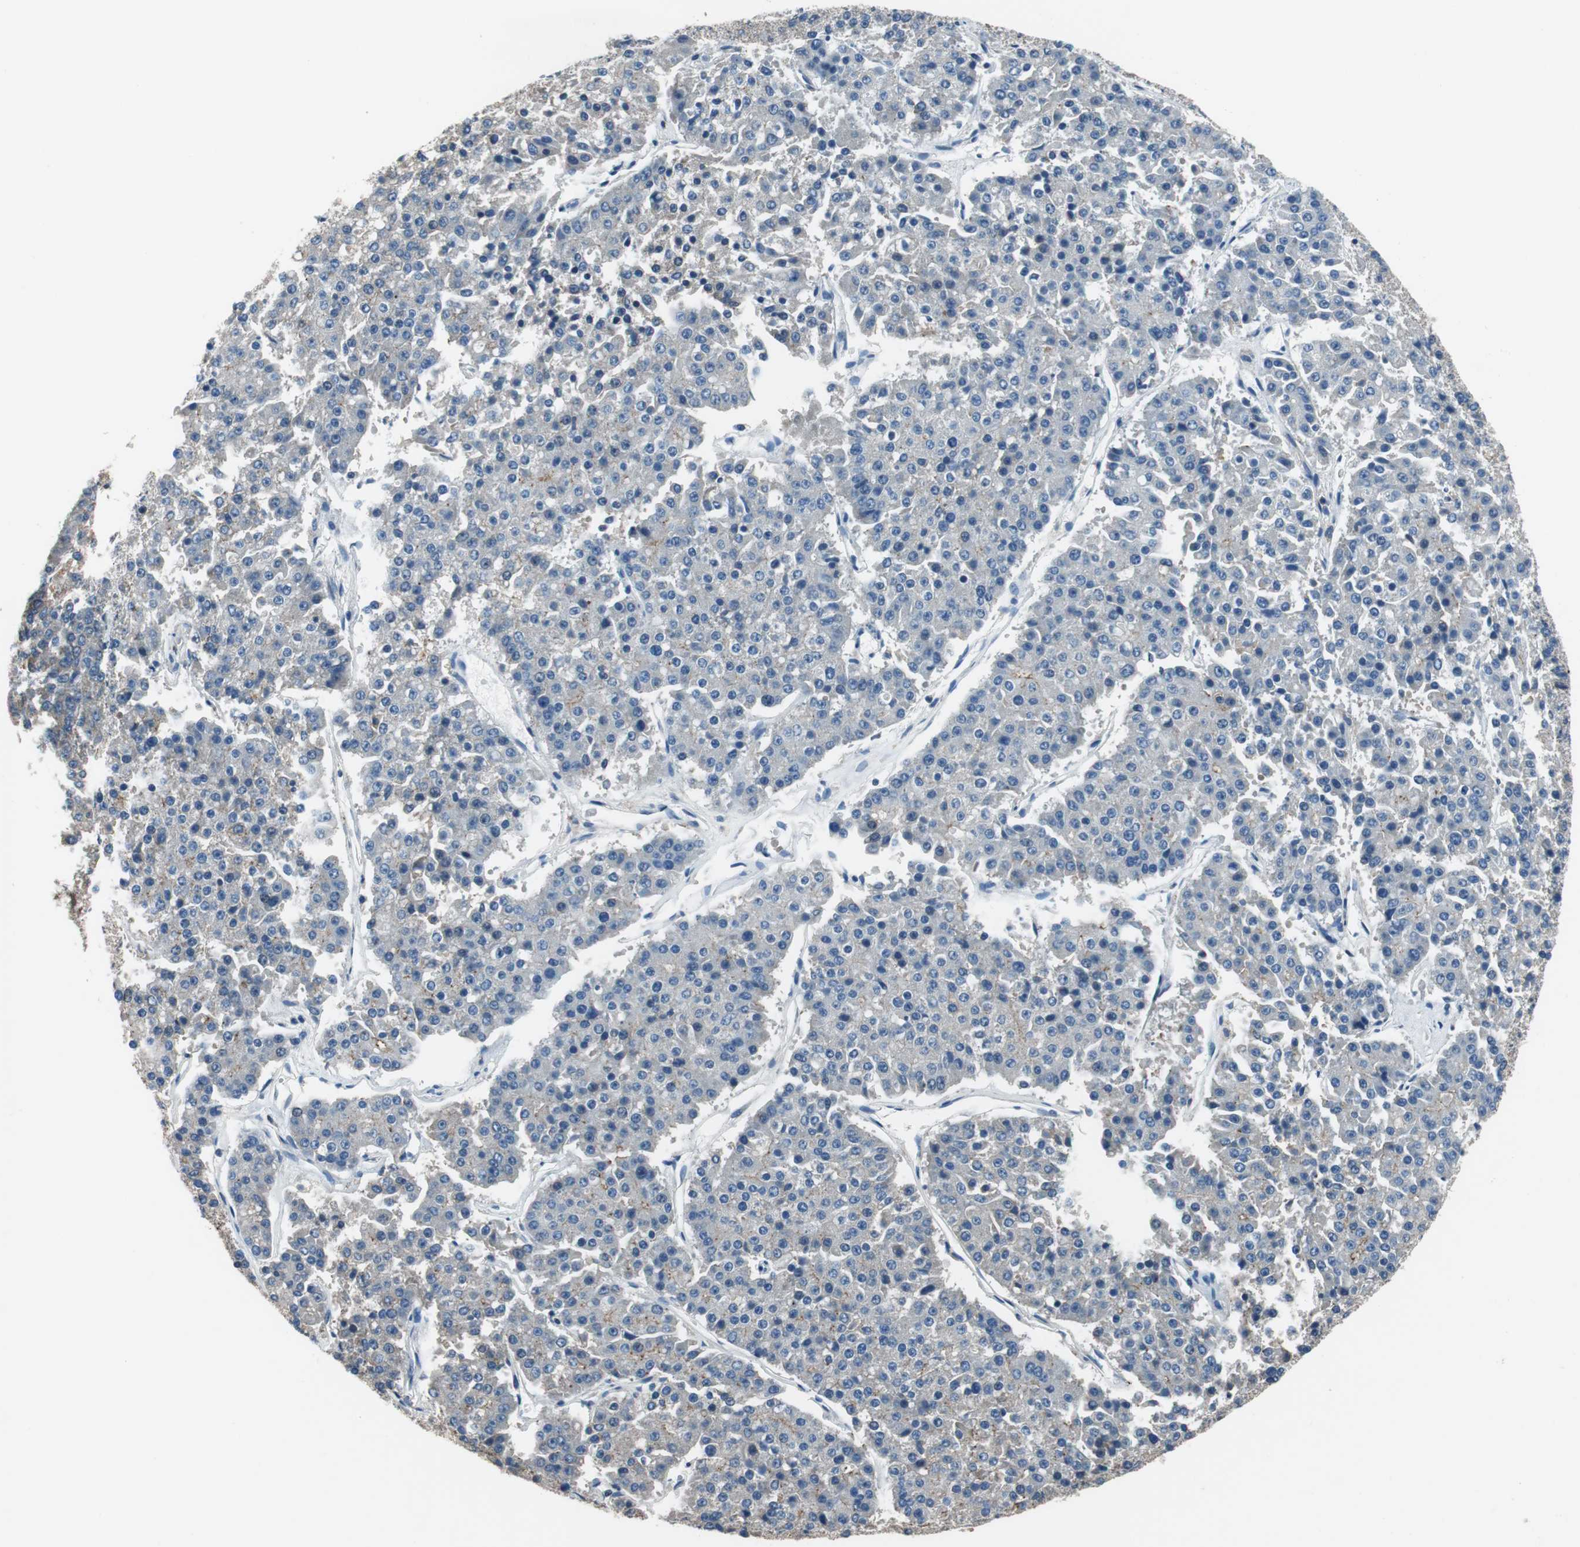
{"staining": {"intensity": "negative", "quantity": "none", "location": "none"}, "tissue": "pancreatic cancer", "cell_type": "Tumor cells", "image_type": "cancer", "snomed": [{"axis": "morphology", "description": "Adenocarcinoma, NOS"}, {"axis": "topography", "description": "Pancreas"}], "caption": "A micrograph of pancreatic cancer stained for a protein reveals no brown staining in tumor cells.", "gene": "PRKCA", "patient": {"sex": "male", "age": 50}}